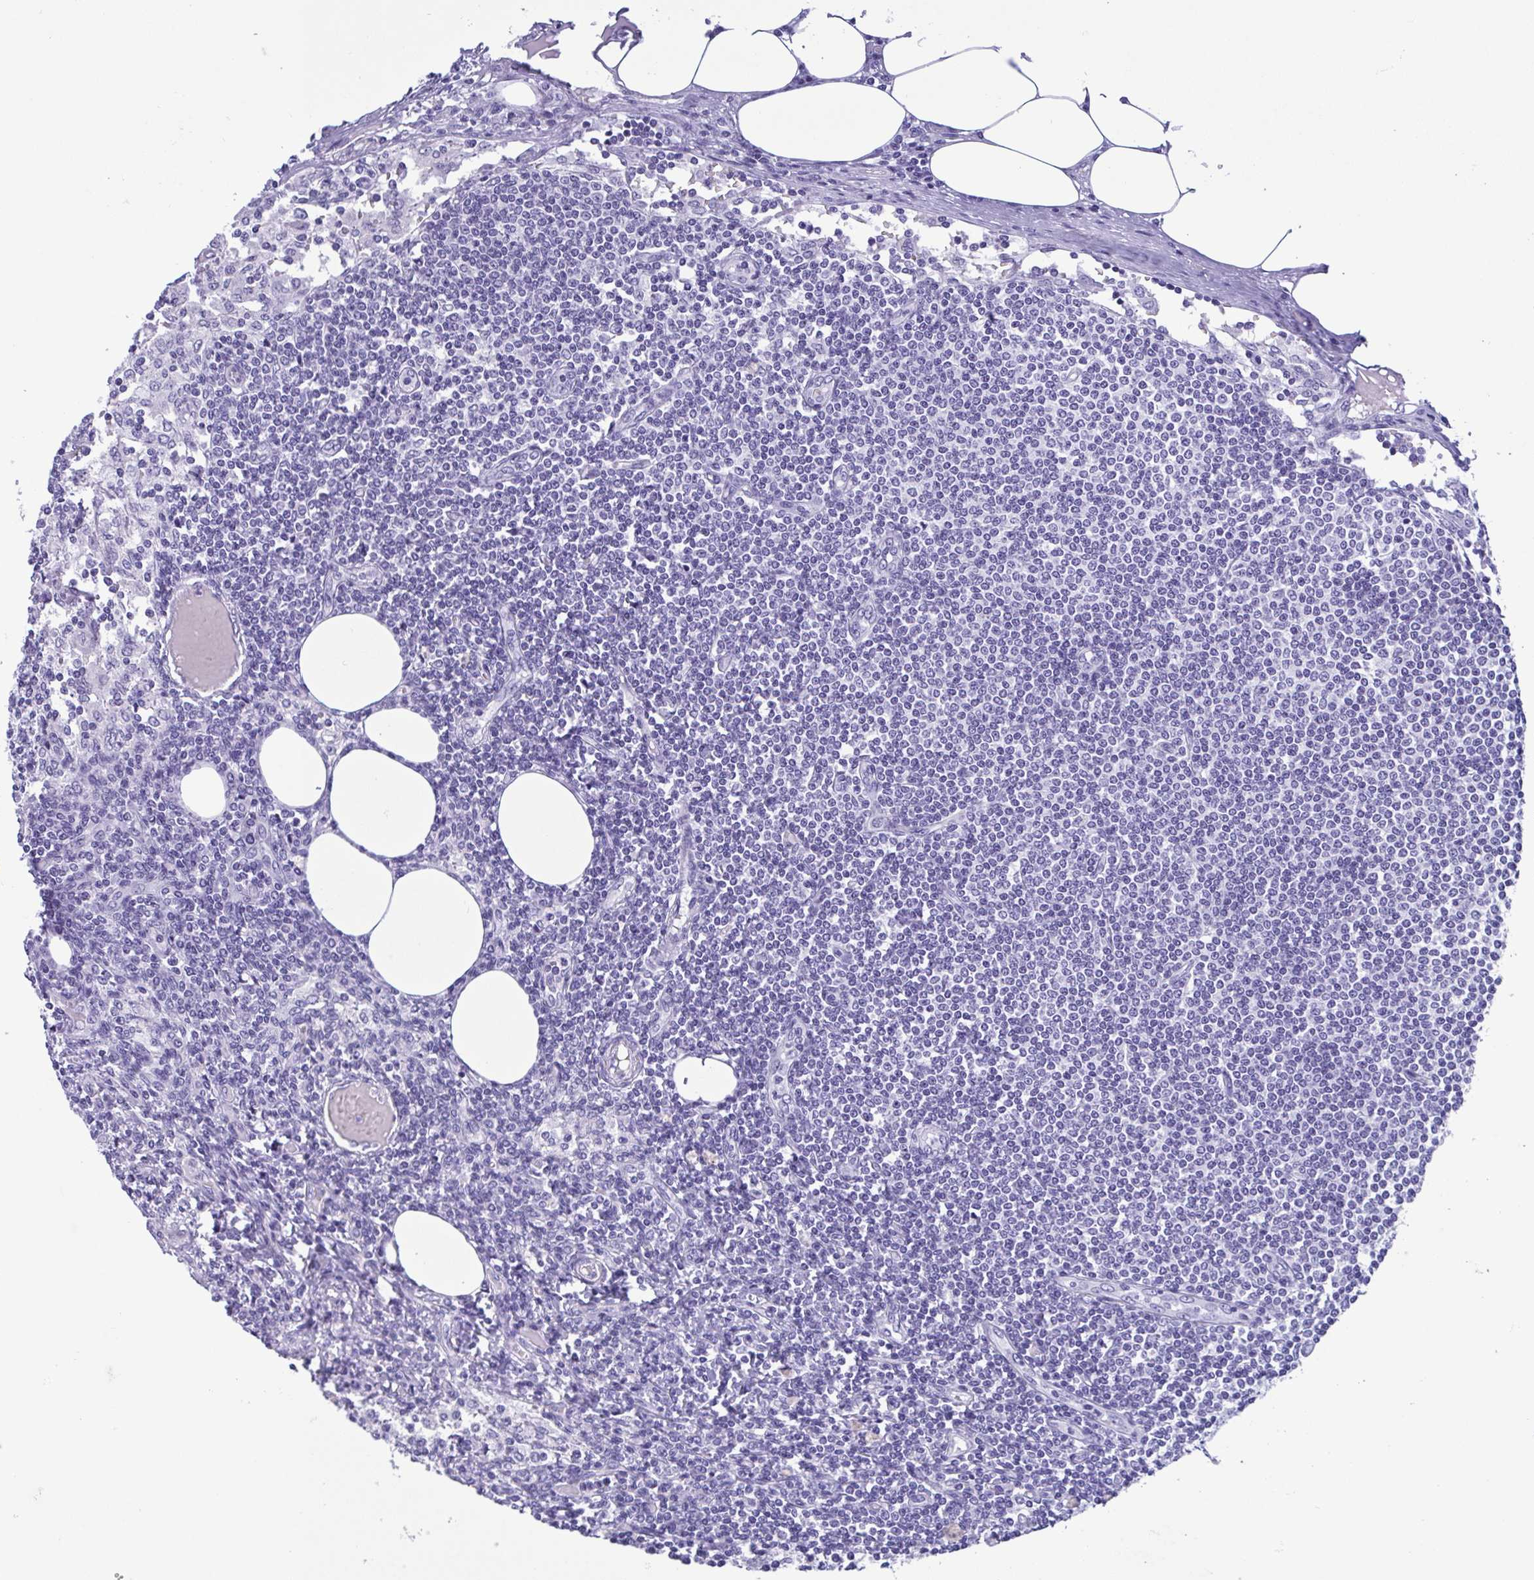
{"staining": {"intensity": "negative", "quantity": "none", "location": "none"}, "tissue": "lymph node", "cell_type": "Germinal center cells", "image_type": "normal", "snomed": [{"axis": "morphology", "description": "Normal tissue, NOS"}, {"axis": "topography", "description": "Lymph node"}], "caption": "IHC histopathology image of normal lymph node stained for a protein (brown), which shows no expression in germinal center cells.", "gene": "TSPY10", "patient": {"sex": "female", "age": 69}}